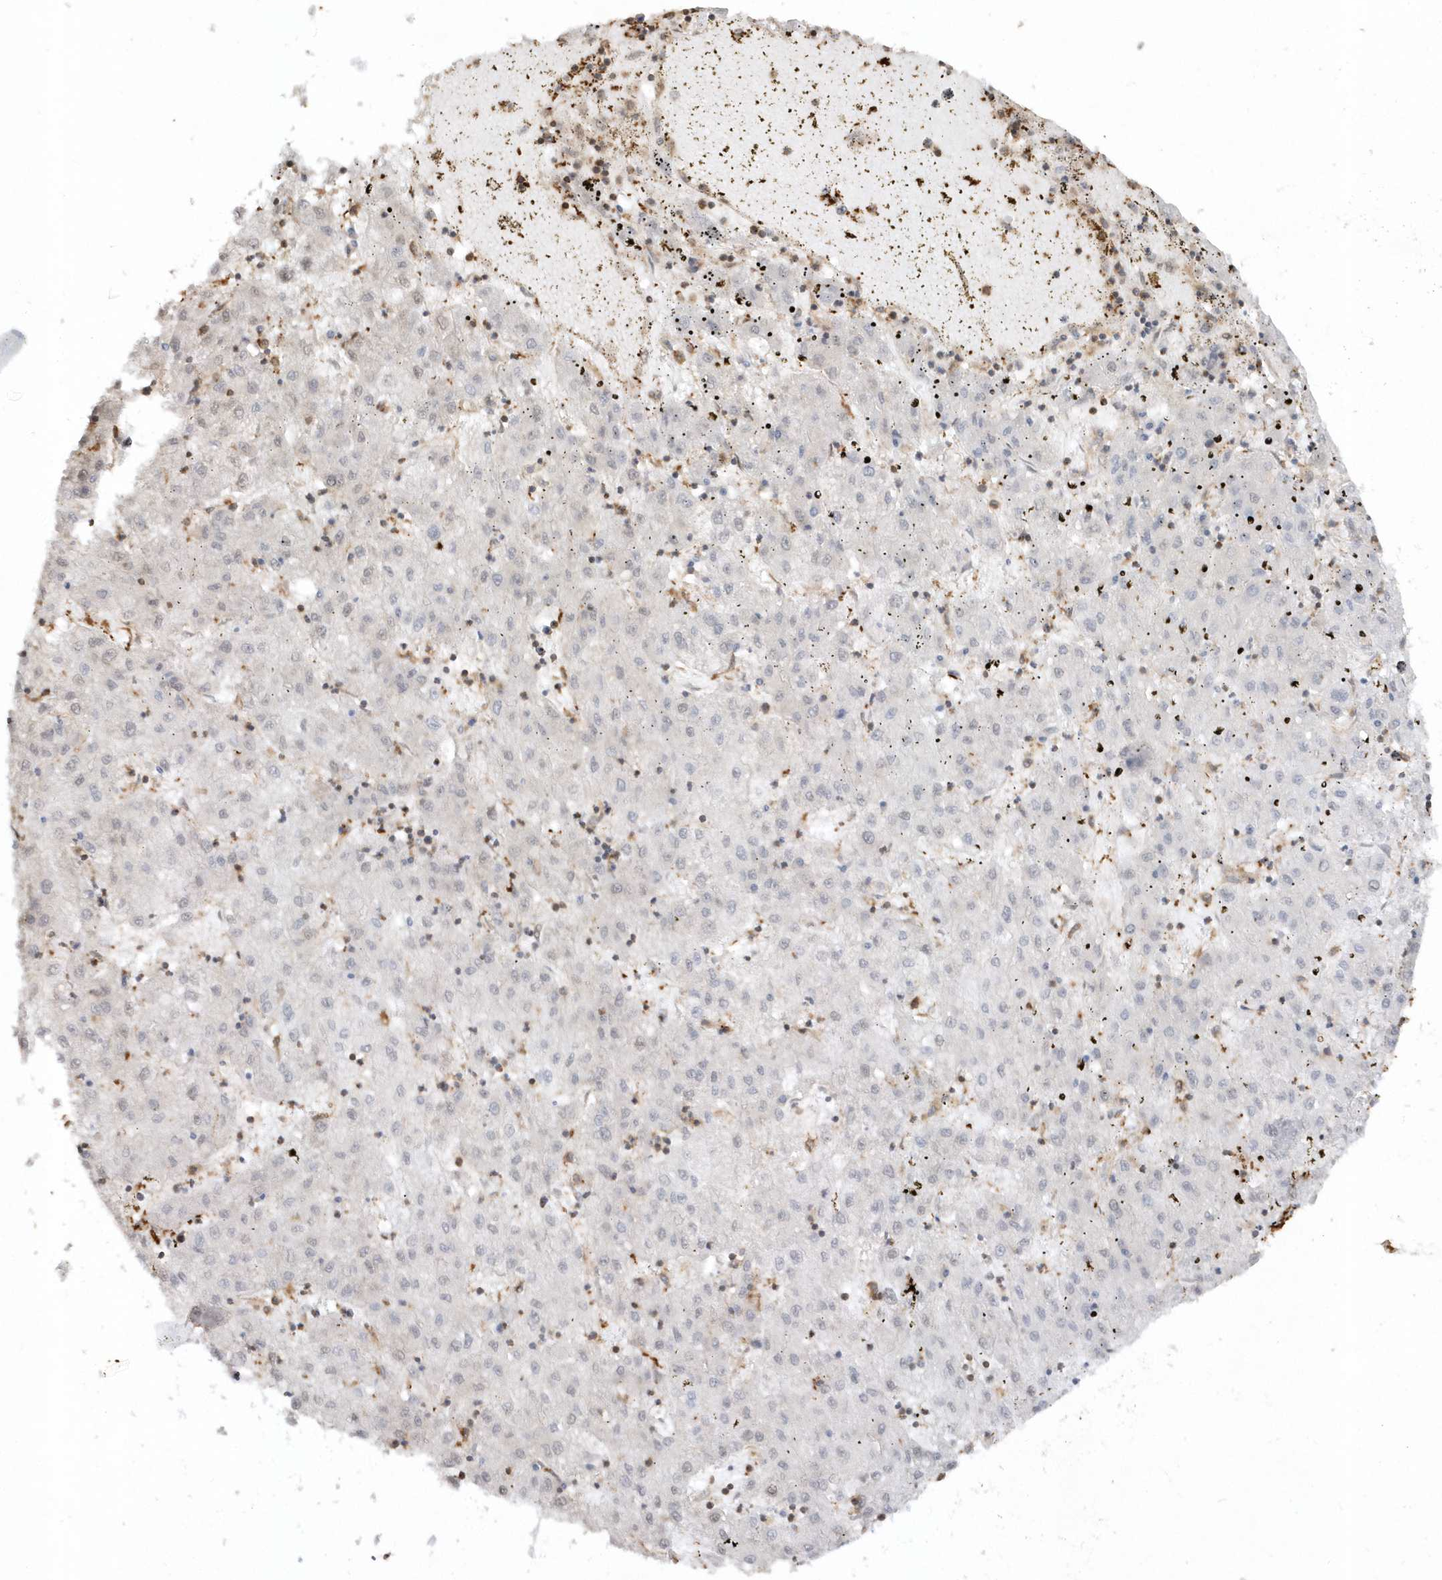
{"staining": {"intensity": "negative", "quantity": "none", "location": "none"}, "tissue": "liver cancer", "cell_type": "Tumor cells", "image_type": "cancer", "snomed": [{"axis": "morphology", "description": "Carcinoma, Hepatocellular, NOS"}, {"axis": "topography", "description": "Liver"}], "caption": "Immunohistochemical staining of human liver hepatocellular carcinoma displays no significant expression in tumor cells.", "gene": "BSN", "patient": {"sex": "male", "age": 72}}